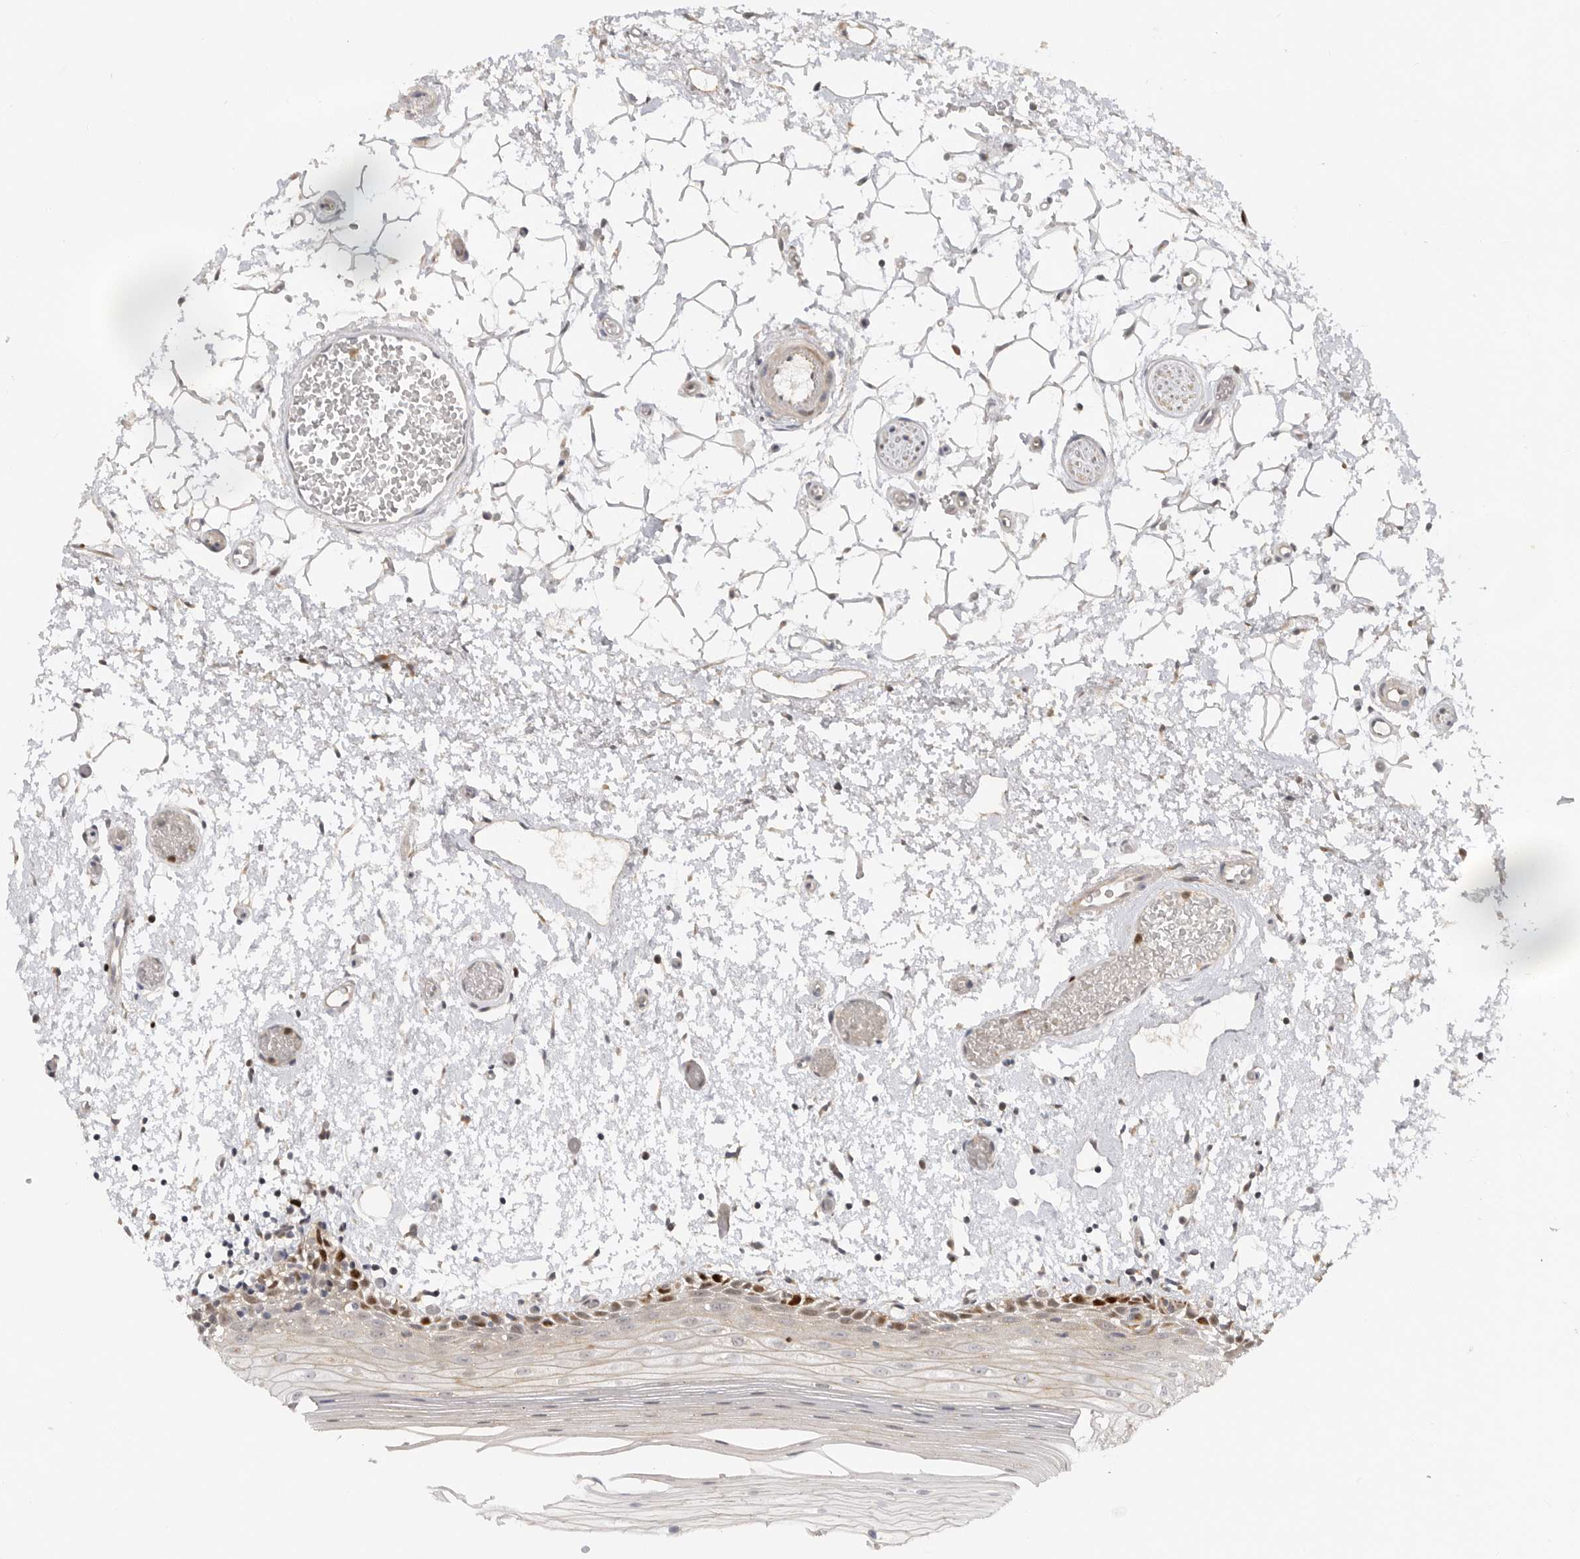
{"staining": {"intensity": "strong", "quantity": "<25%", "location": "cytoplasmic/membranous,nuclear"}, "tissue": "oral mucosa", "cell_type": "Squamous epithelial cells", "image_type": "normal", "snomed": [{"axis": "morphology", "description": "Normal tissue, NOS"}, {"axis": "topography", "description": "Oral tissue"}], "caption": "High-power microscopy captured an IHC photomicrograph of normal oral mucosa, revealing strong cytoplasmic/membranous,nuclear expression in about <25% of squamous epithelial cells.", "gene": "CSNK1G3", "patient": {"sex": "male", "age": 52}}